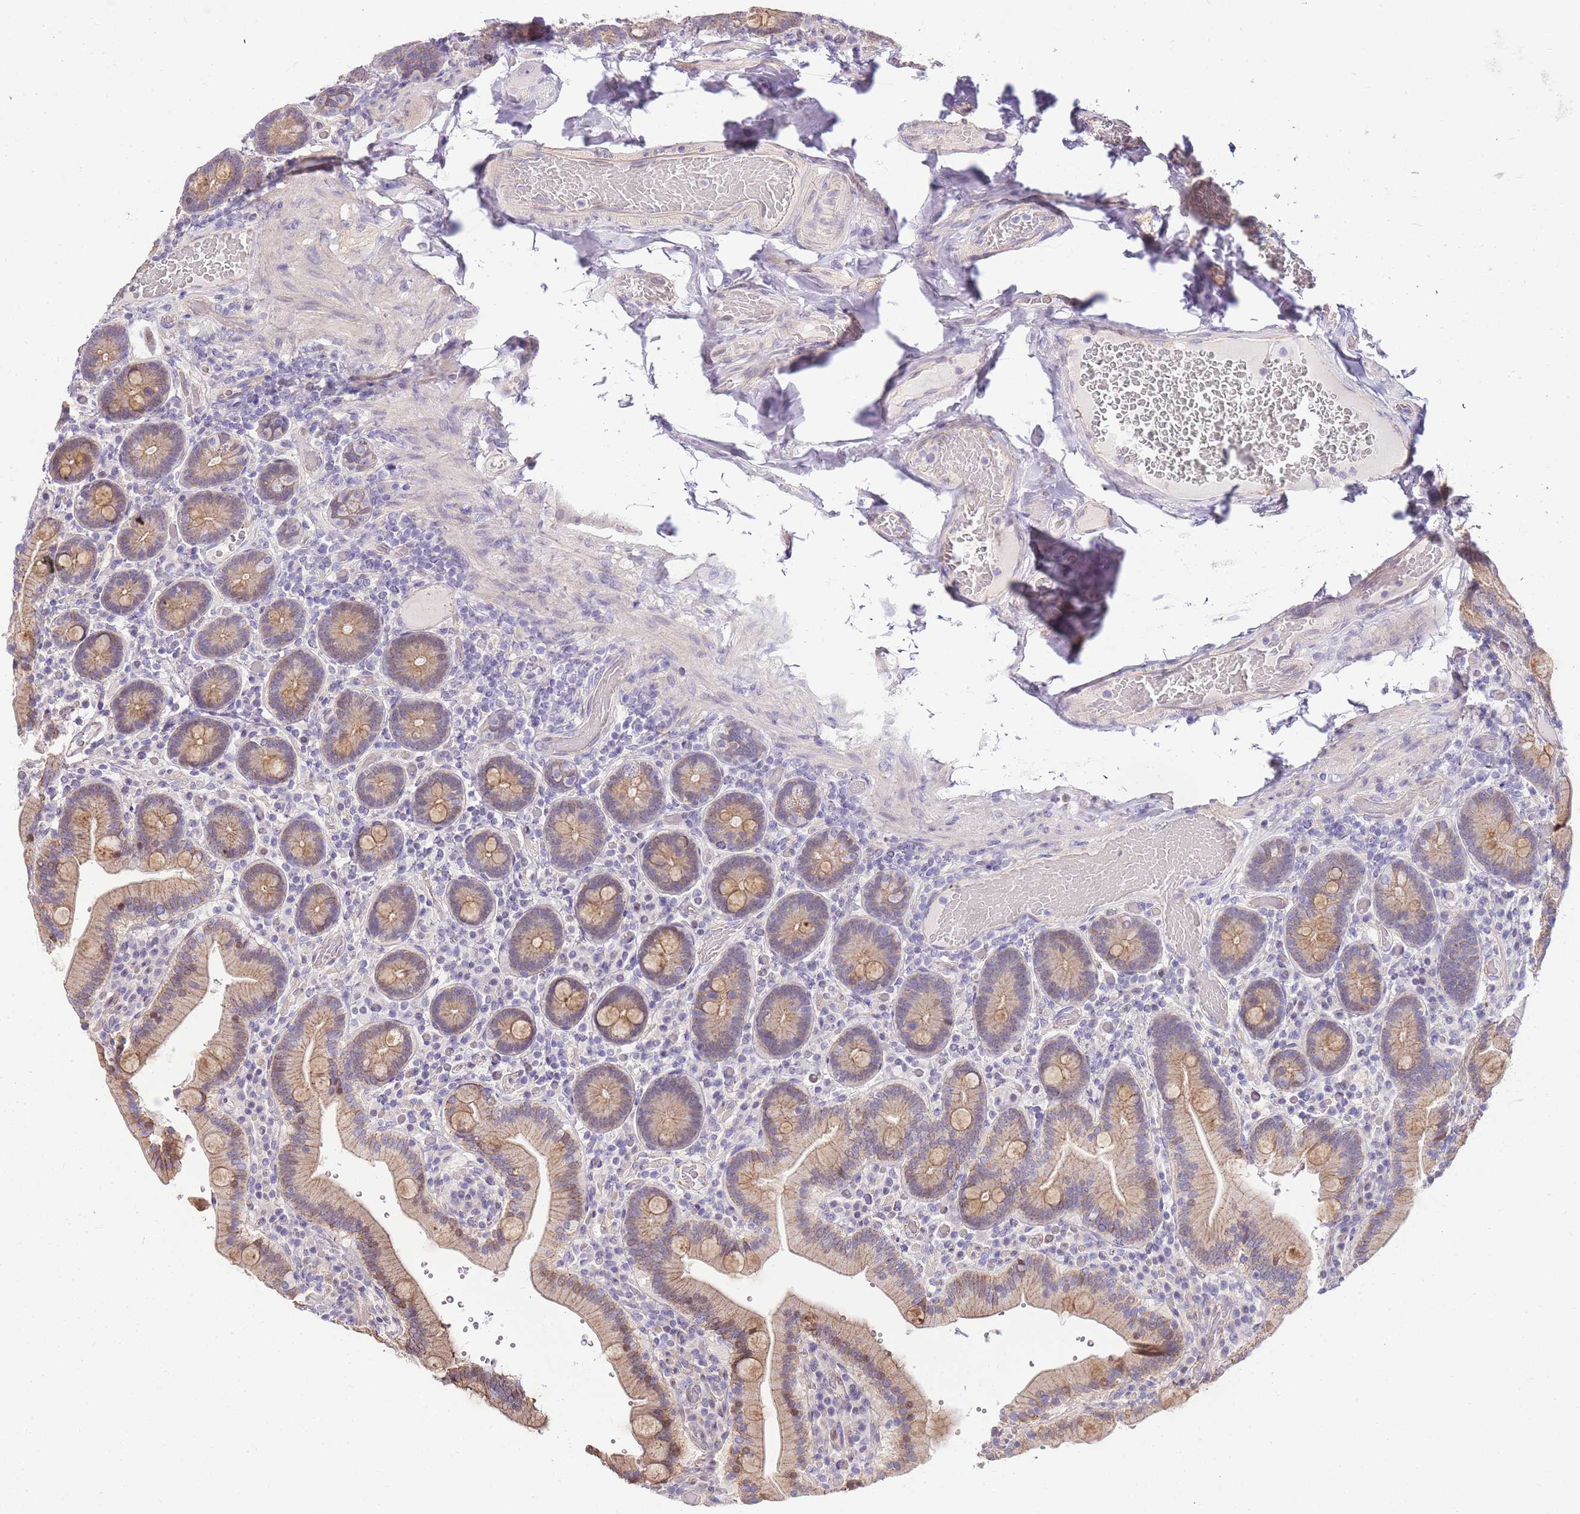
{"staining": {"intensity": "weak", "quantity": ">75%", "location": "cytoplasmic/membranous"}, "tissue": "duodenum", "cell_type": "Glandular cells", "image_type": "normal", "snomed": [{"axis": "morphology", "description": "Normal tissue, NOS"}, {"axis": "topography", "description": "Duodenum"}], "caption": "Normal duodenum shows weak cytoplasmic/membranous positivity in approximately >75% of glandular cells.", "gene": "CLBA1", "patient": {"sex": "female", "age": 62}}